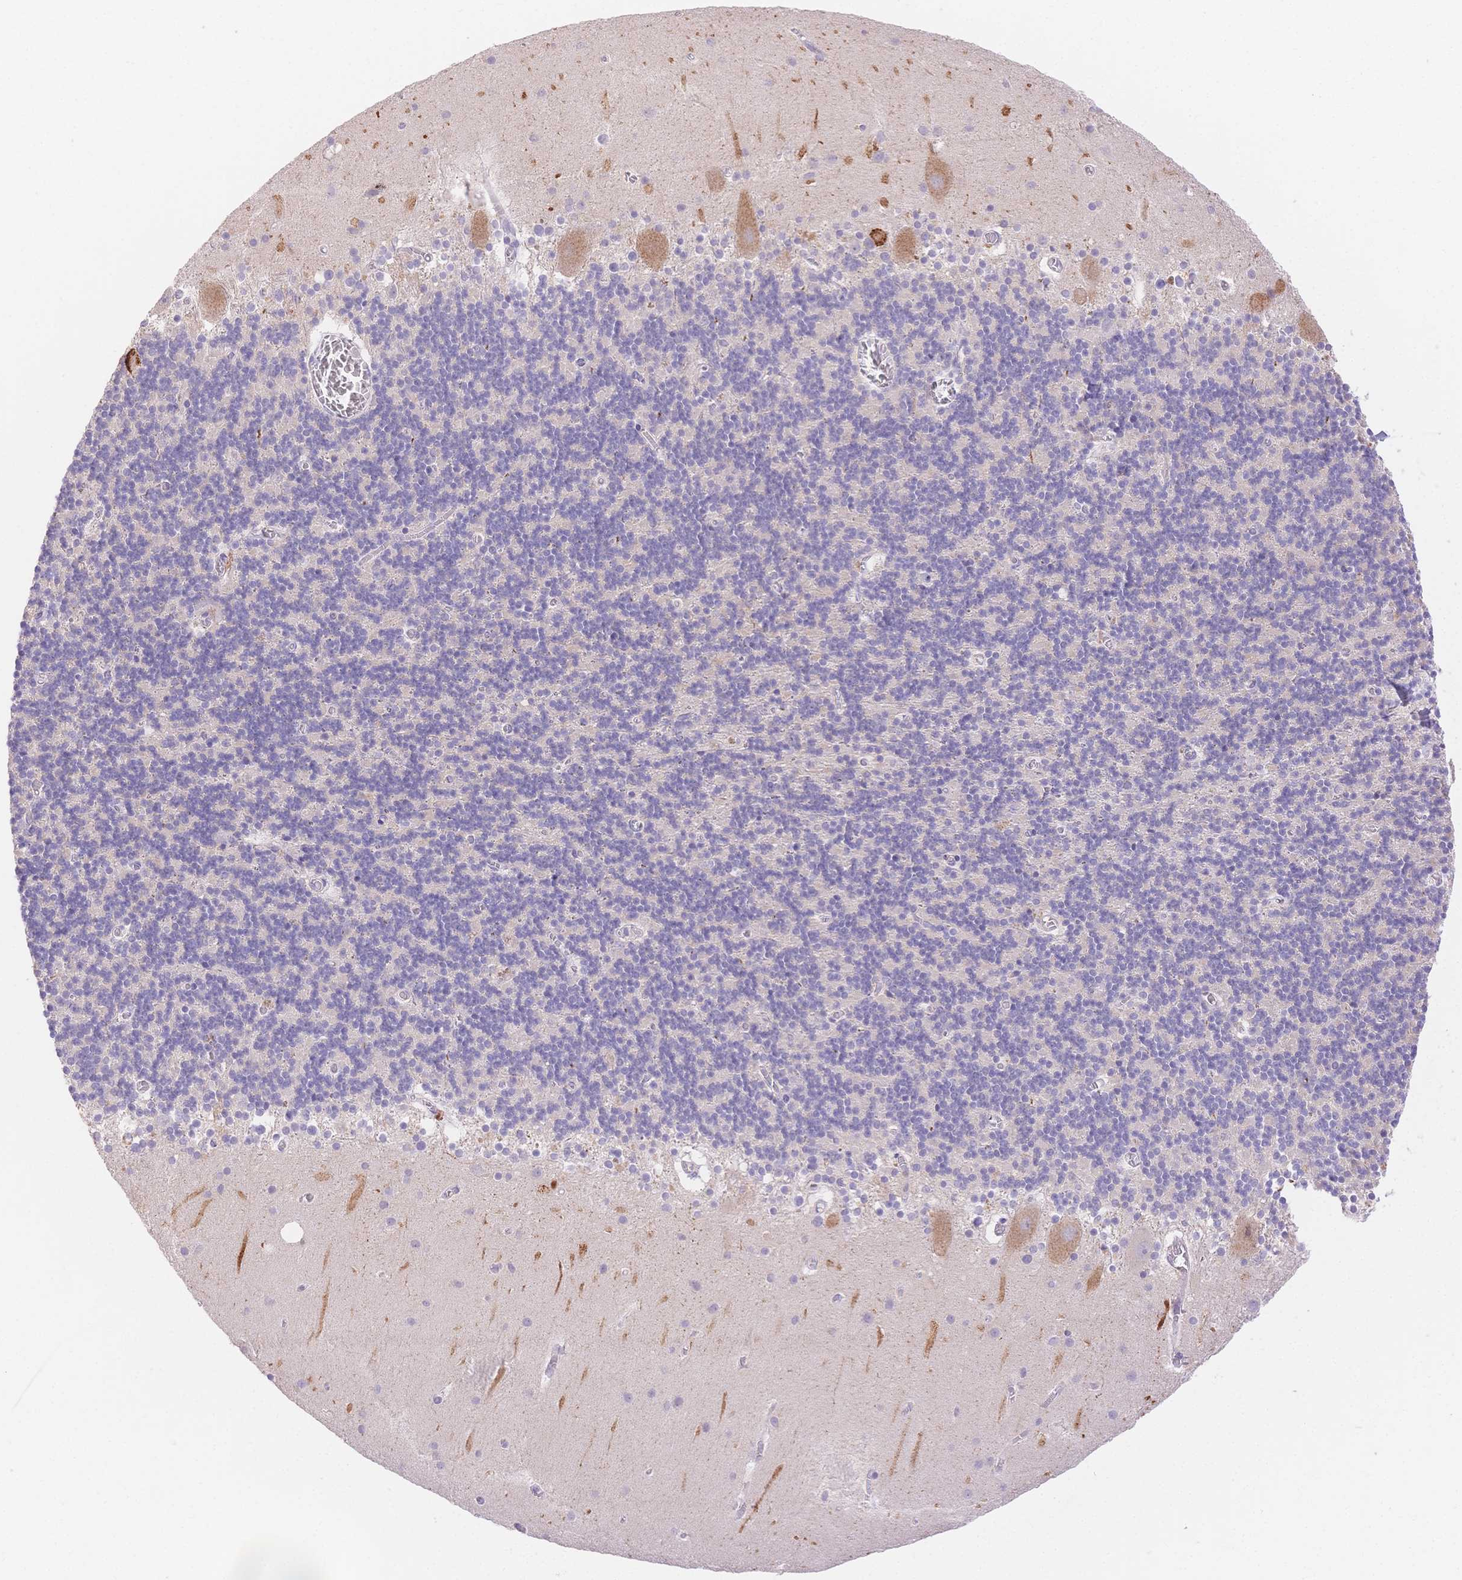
{"staining": {"intensity": "negative", "quantity": "none", "location": "none"}, "tissue": "cerebellum", "cell_type": "Cells in granular layer", "image_type": "normal", "snomed": [{"axis": "morphology", "description": "Normal tissue, NOS"}, {"axis": "topography", "description": "Cerebellum"}], "caption": "DAB immunohistochemical staining of benign cerebellum displays no significant staining in cells in granular layer.", "gene": "MYOM1", "patient": {"sex": "male", "age": 70}}